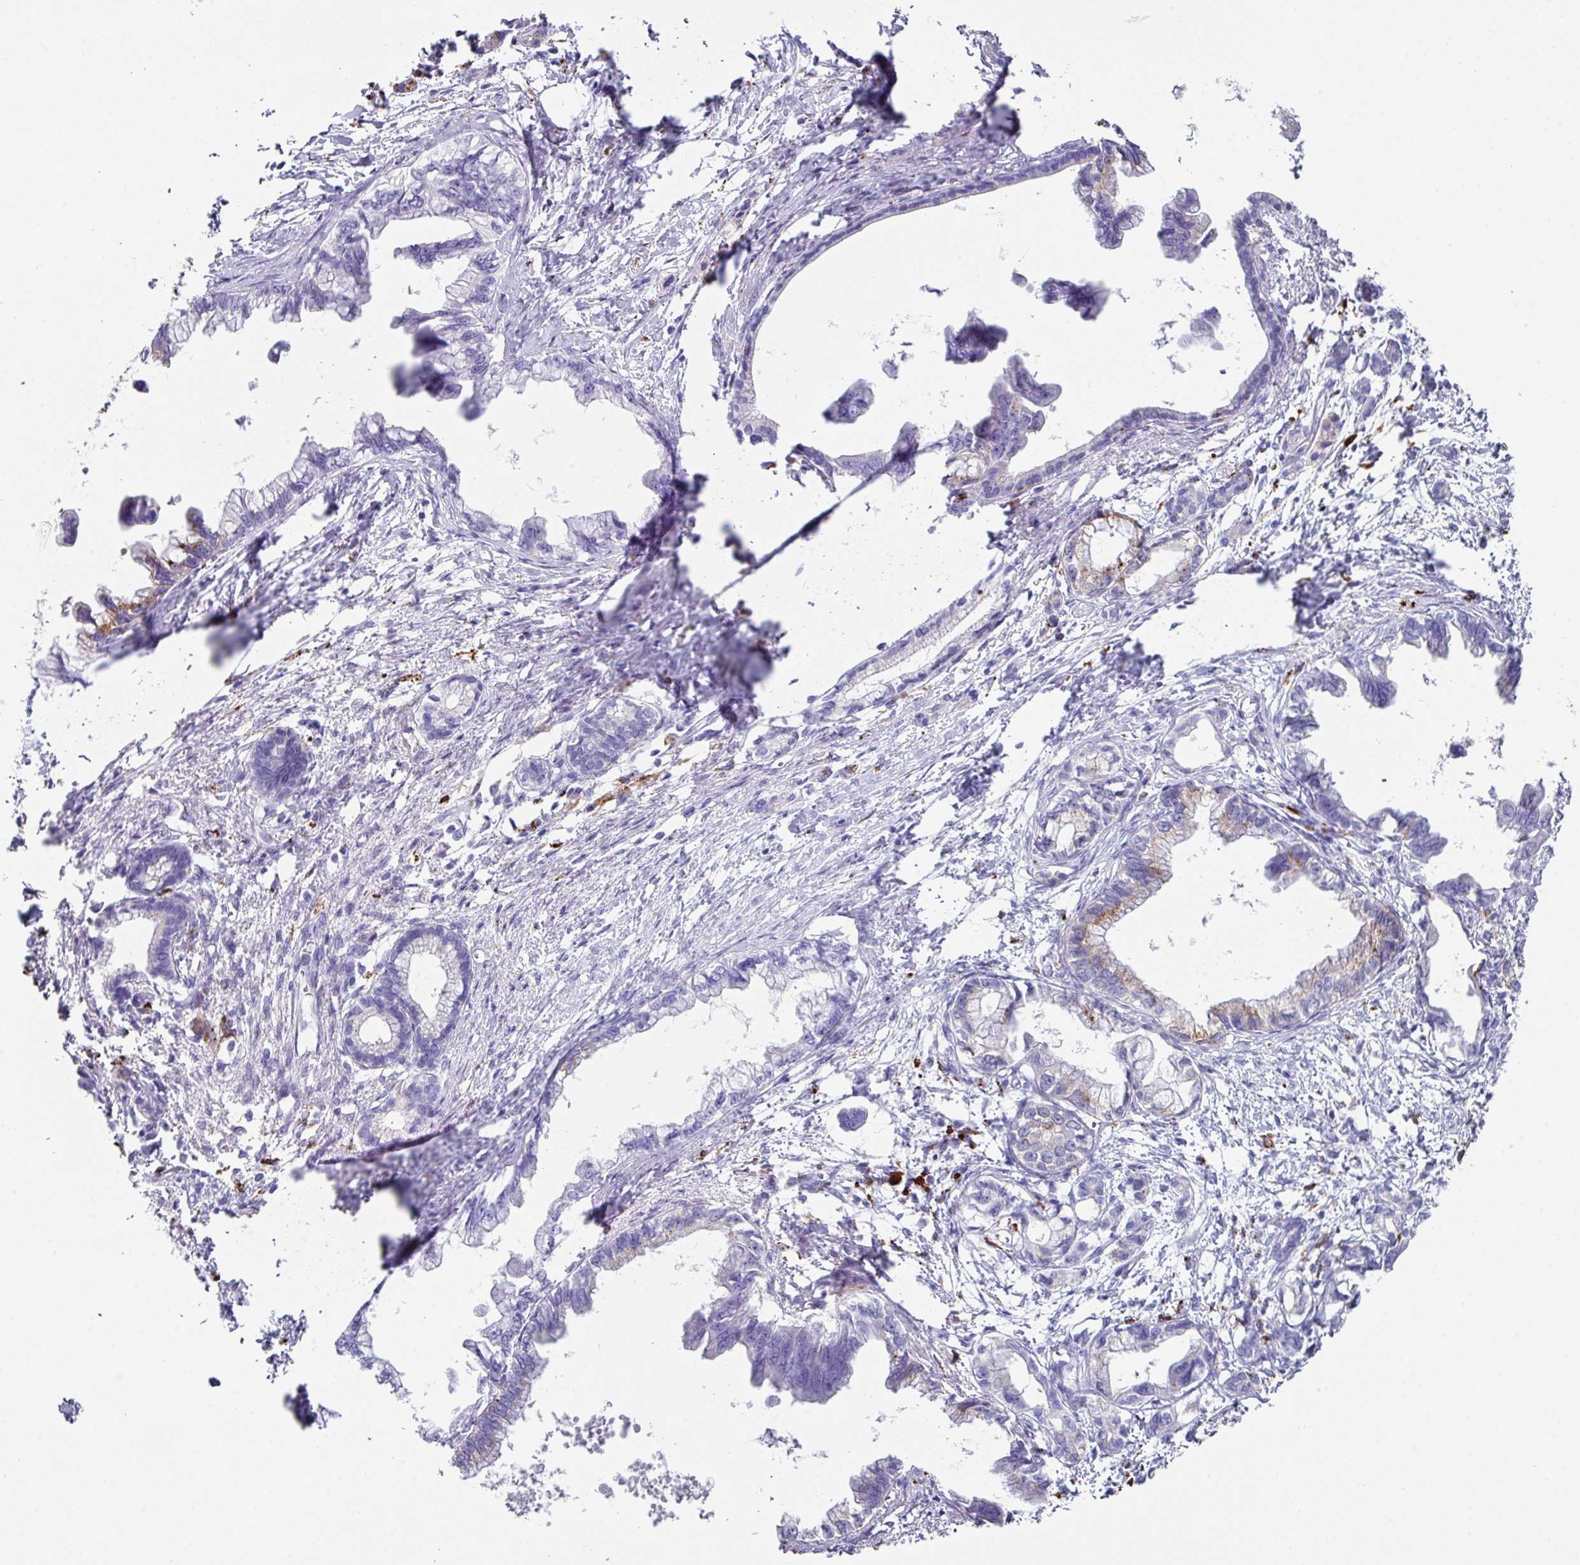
{"staining": {"intensity": "moderate", "quantity": "<25%", "location": "cytoplasmic/membranous"}, "tissue": "pancreatic cancer", "cell_type": "Tumor cells", "image_type": "cancer", "snomed": [{"axis": "morphology", "description": "Adenocarcinoma, NOS"}, {"axis": "topography", "description": "Pancreas"}], "caption": "Pancreatic cancer (adenocarcinoma) tissue demonstrates moderate cytoplasmic/membranous positivity in about <25% of tumor cells", "gene": "CPVL", "patient": {"sex": "male", "age": 61}}